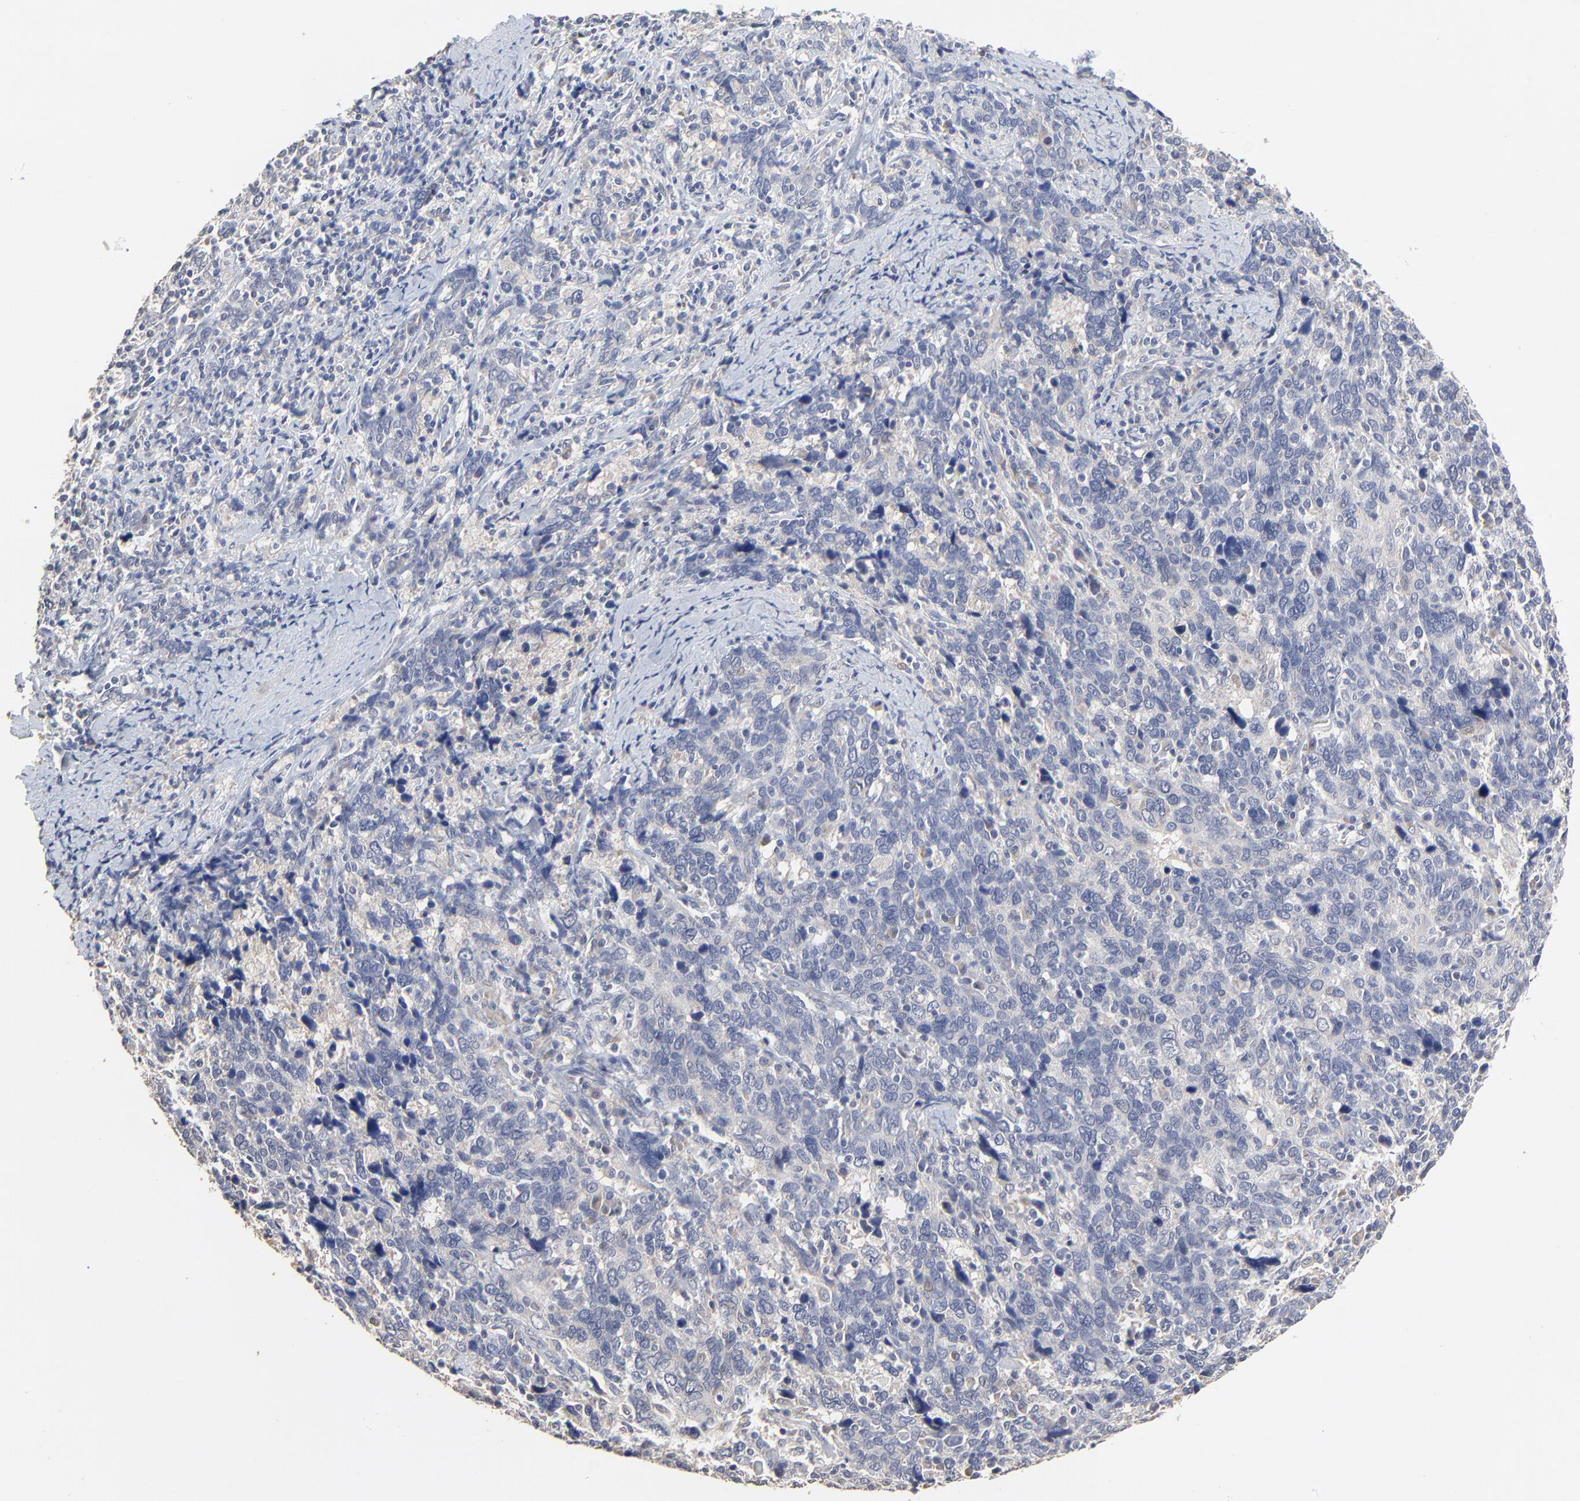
{"staining": {"intensity": "negative", "quantity": "none", "location": "none"}, "tissue": "cervical cancer", "cell_type": "Tumor cells", "image_type": "cancer", "snomed": [{"axis": "morphology", "description": "Squamous cell carcinoma, NOS"}, {"axis": "topography", "description": "Cervix"}], "caption": "There is no significant expression in tumor cells of cervical squamous cell carcinoma.", "gene": "FANCB", "patient": {"sex": "female", "age": 41}}